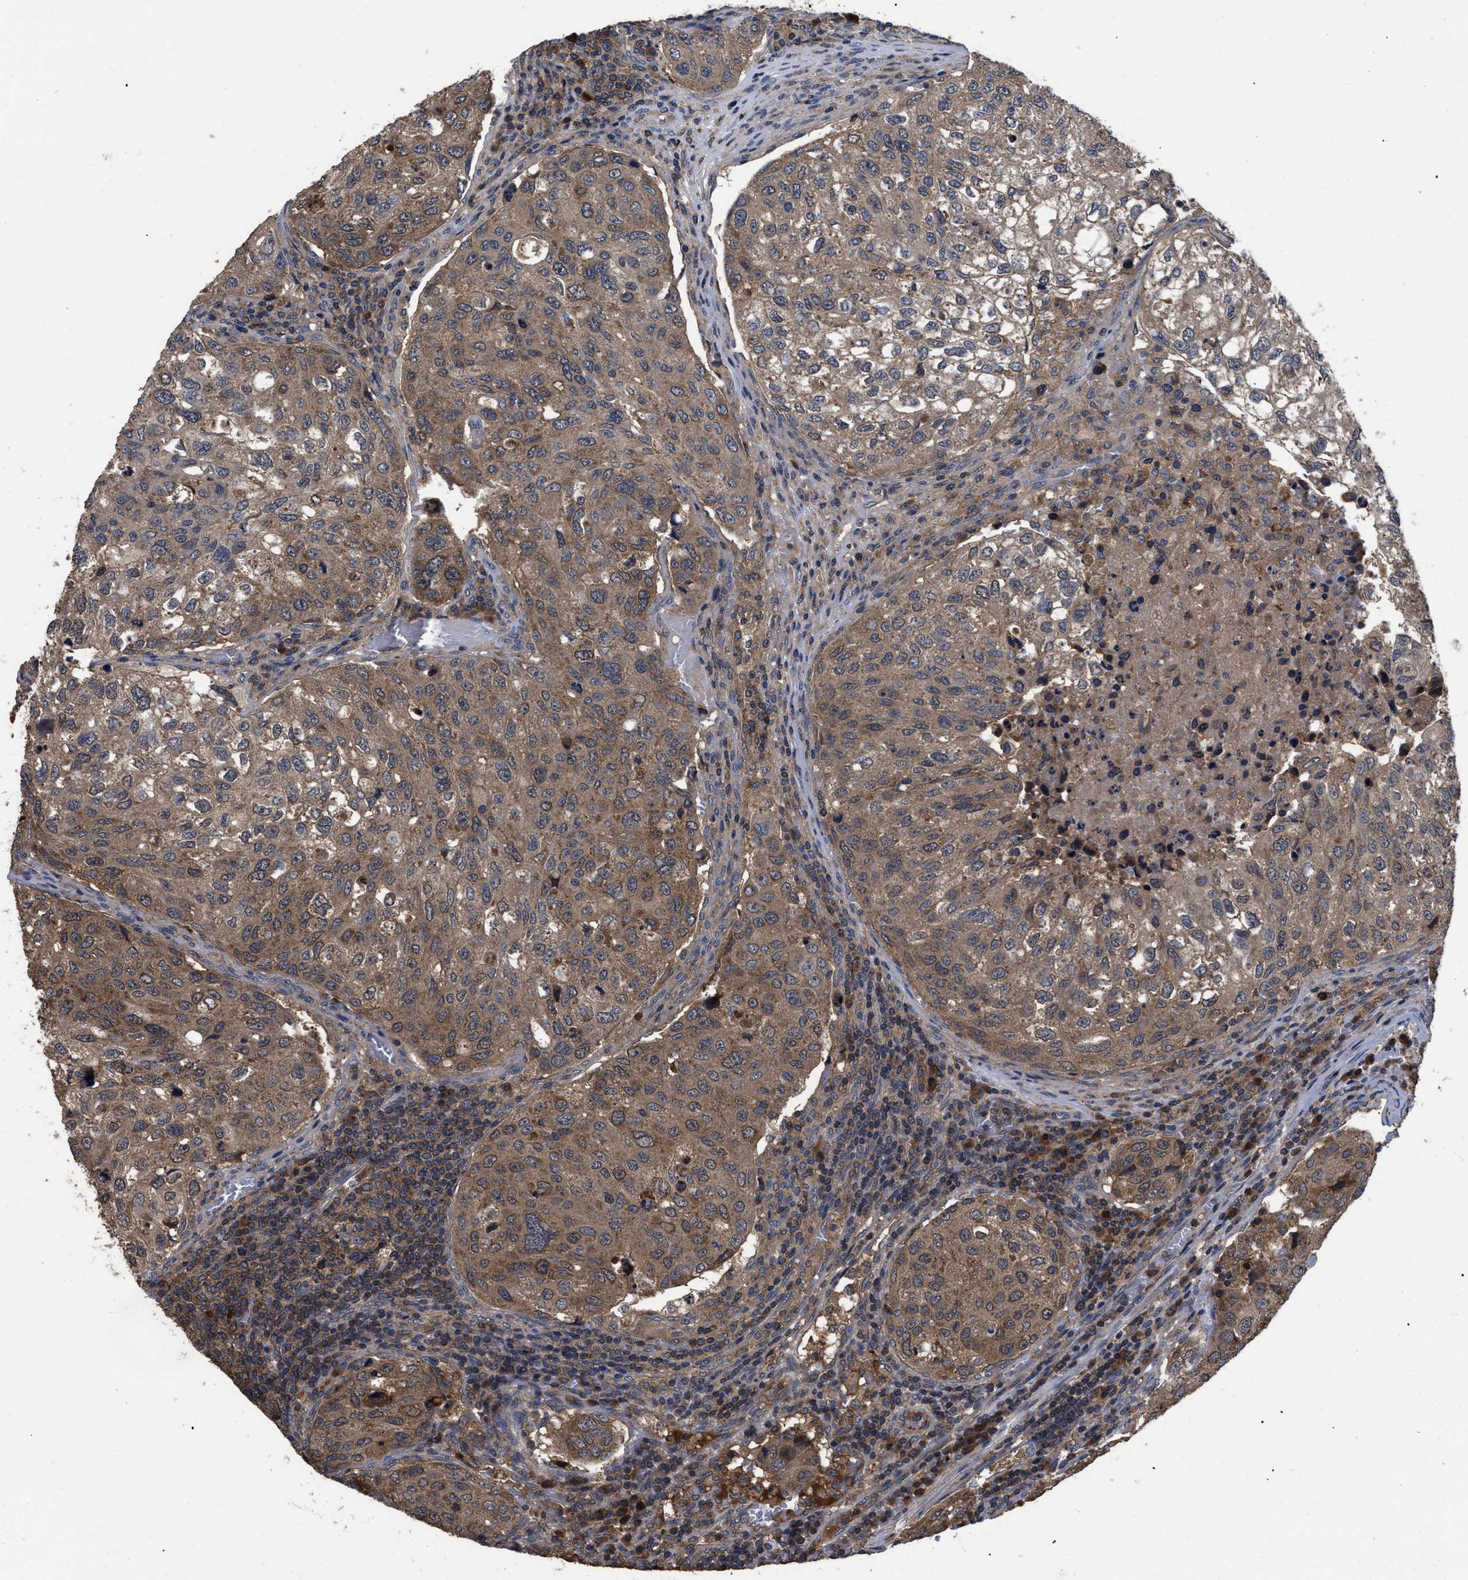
{"staining": {"intensity": "moderate", "quantity": ">75%", "location": "cytoplasmic/membranous"}, "tissue": "urothelial cancer", "cell_type": "Tumor cells", "image_type": "cancer", "snomed": [{"axis": "morphology", "description": "Urothelial carcinoma, High grade"}, {"axis": "topography", "description": "Lymph node"}, {"axis": "topography", "description": "Urinary bladder"}], "caption": "Immunohistochemical staining of human urothelial carcinoma (high-grade) exhibits medium levels of moderate cytoplasmic/membranous protein positivity in approximately >75% of tumor cells.", "gene": "LRRC3", "patient": {"sex": "male", "age": 51}}